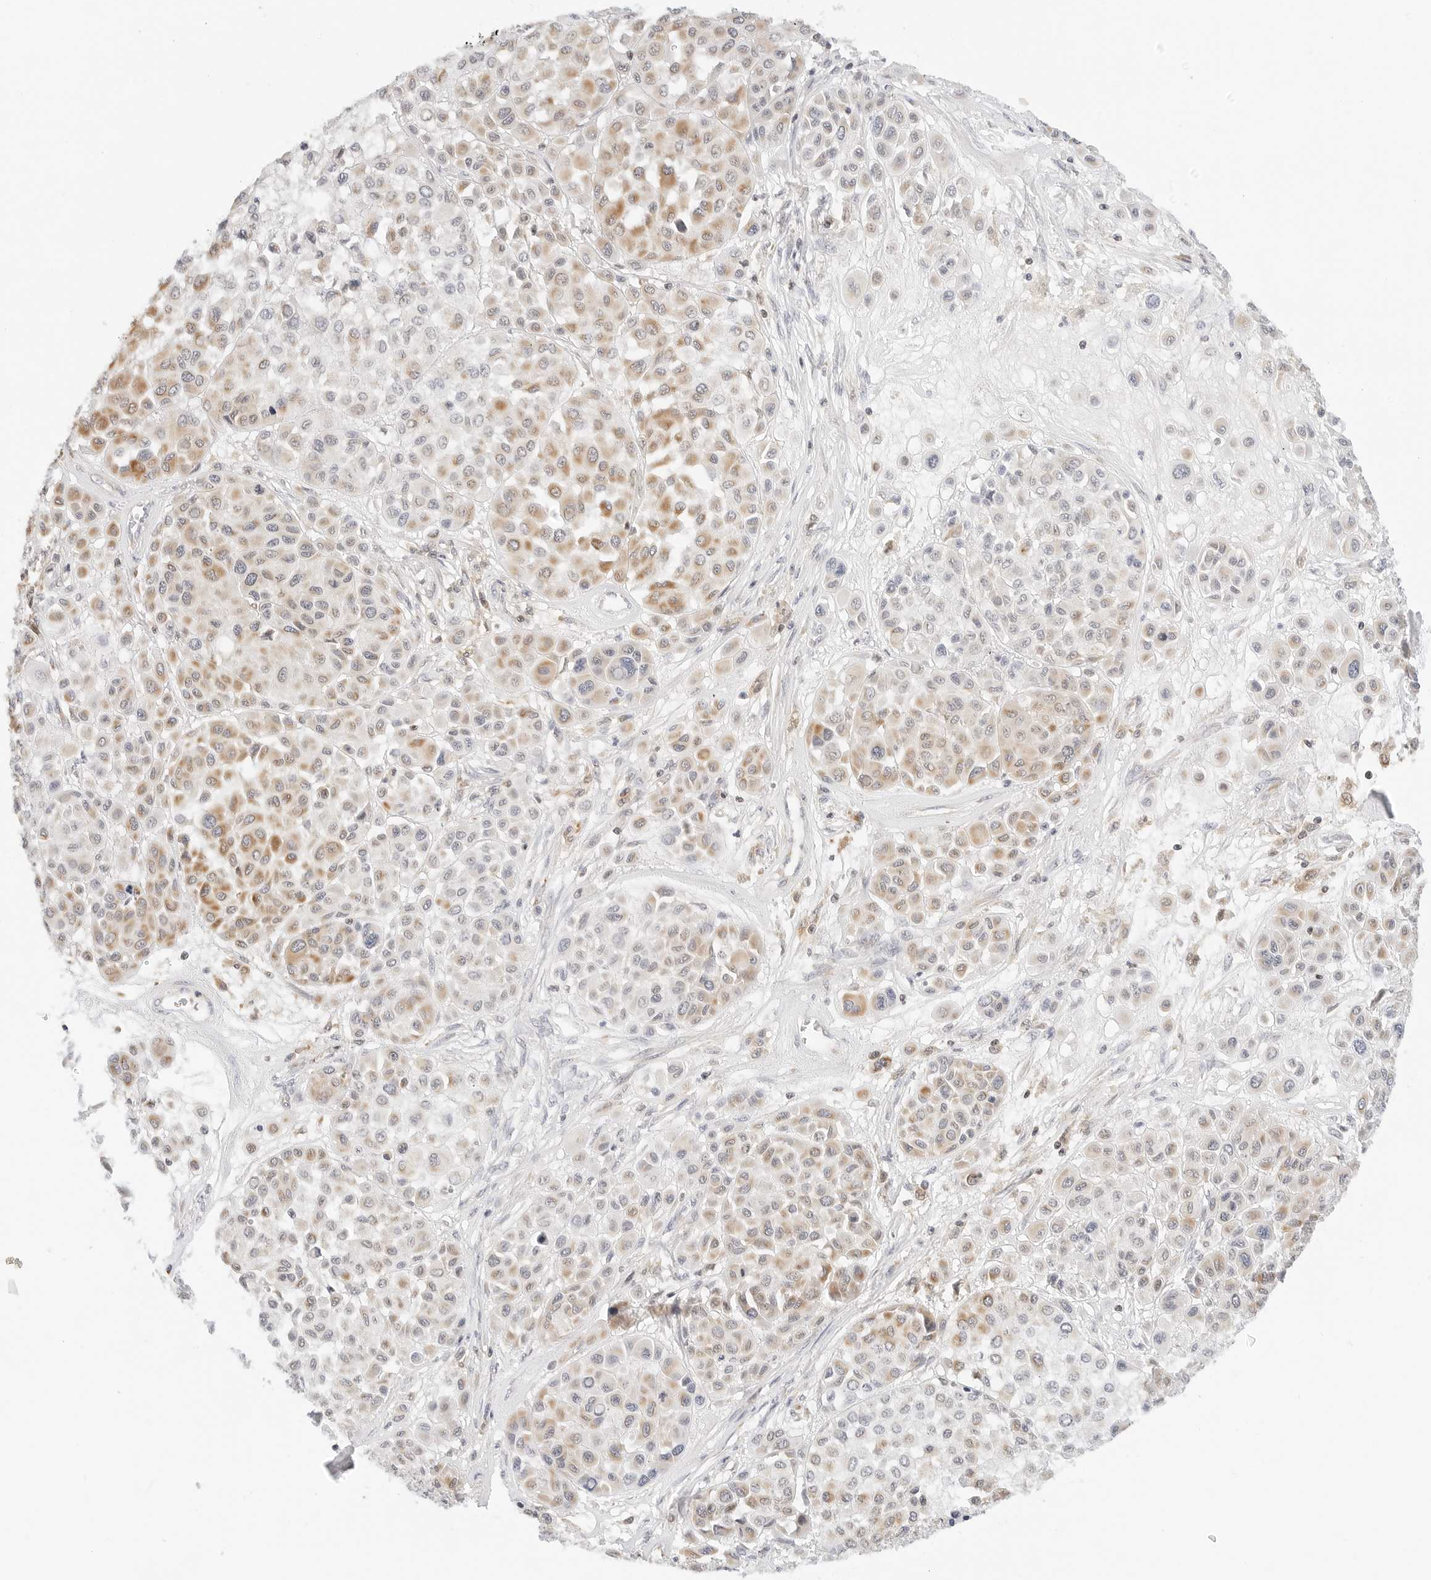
{"staining": {"intensity": "moderate", "quantity": "25%-75%", "location": "cytoplasmic/membranous"}, "tissue": "melanoma", "cell_type": "Tumor cells", "image_type": "cancer", "snomed": [{"axis": "morphology", "description": "Malignant melanoma, Metastatic site"}, {"axis": "topography", "description": "Soft tissue"}], "caption": "Immunohistochemistry (IHC) of melanoma exhibits medium levels of moderate cytoplasmic/membranous staining in about 25%-75% of tumor cells. Using DAB (3,3'-diaminobenzidine) (brown) and hematoxylin (blue) stains, captured at high magnification using brightfield microscopy.", "gene": "ATL1", "patient": {"sex": "male", "age": 41}}